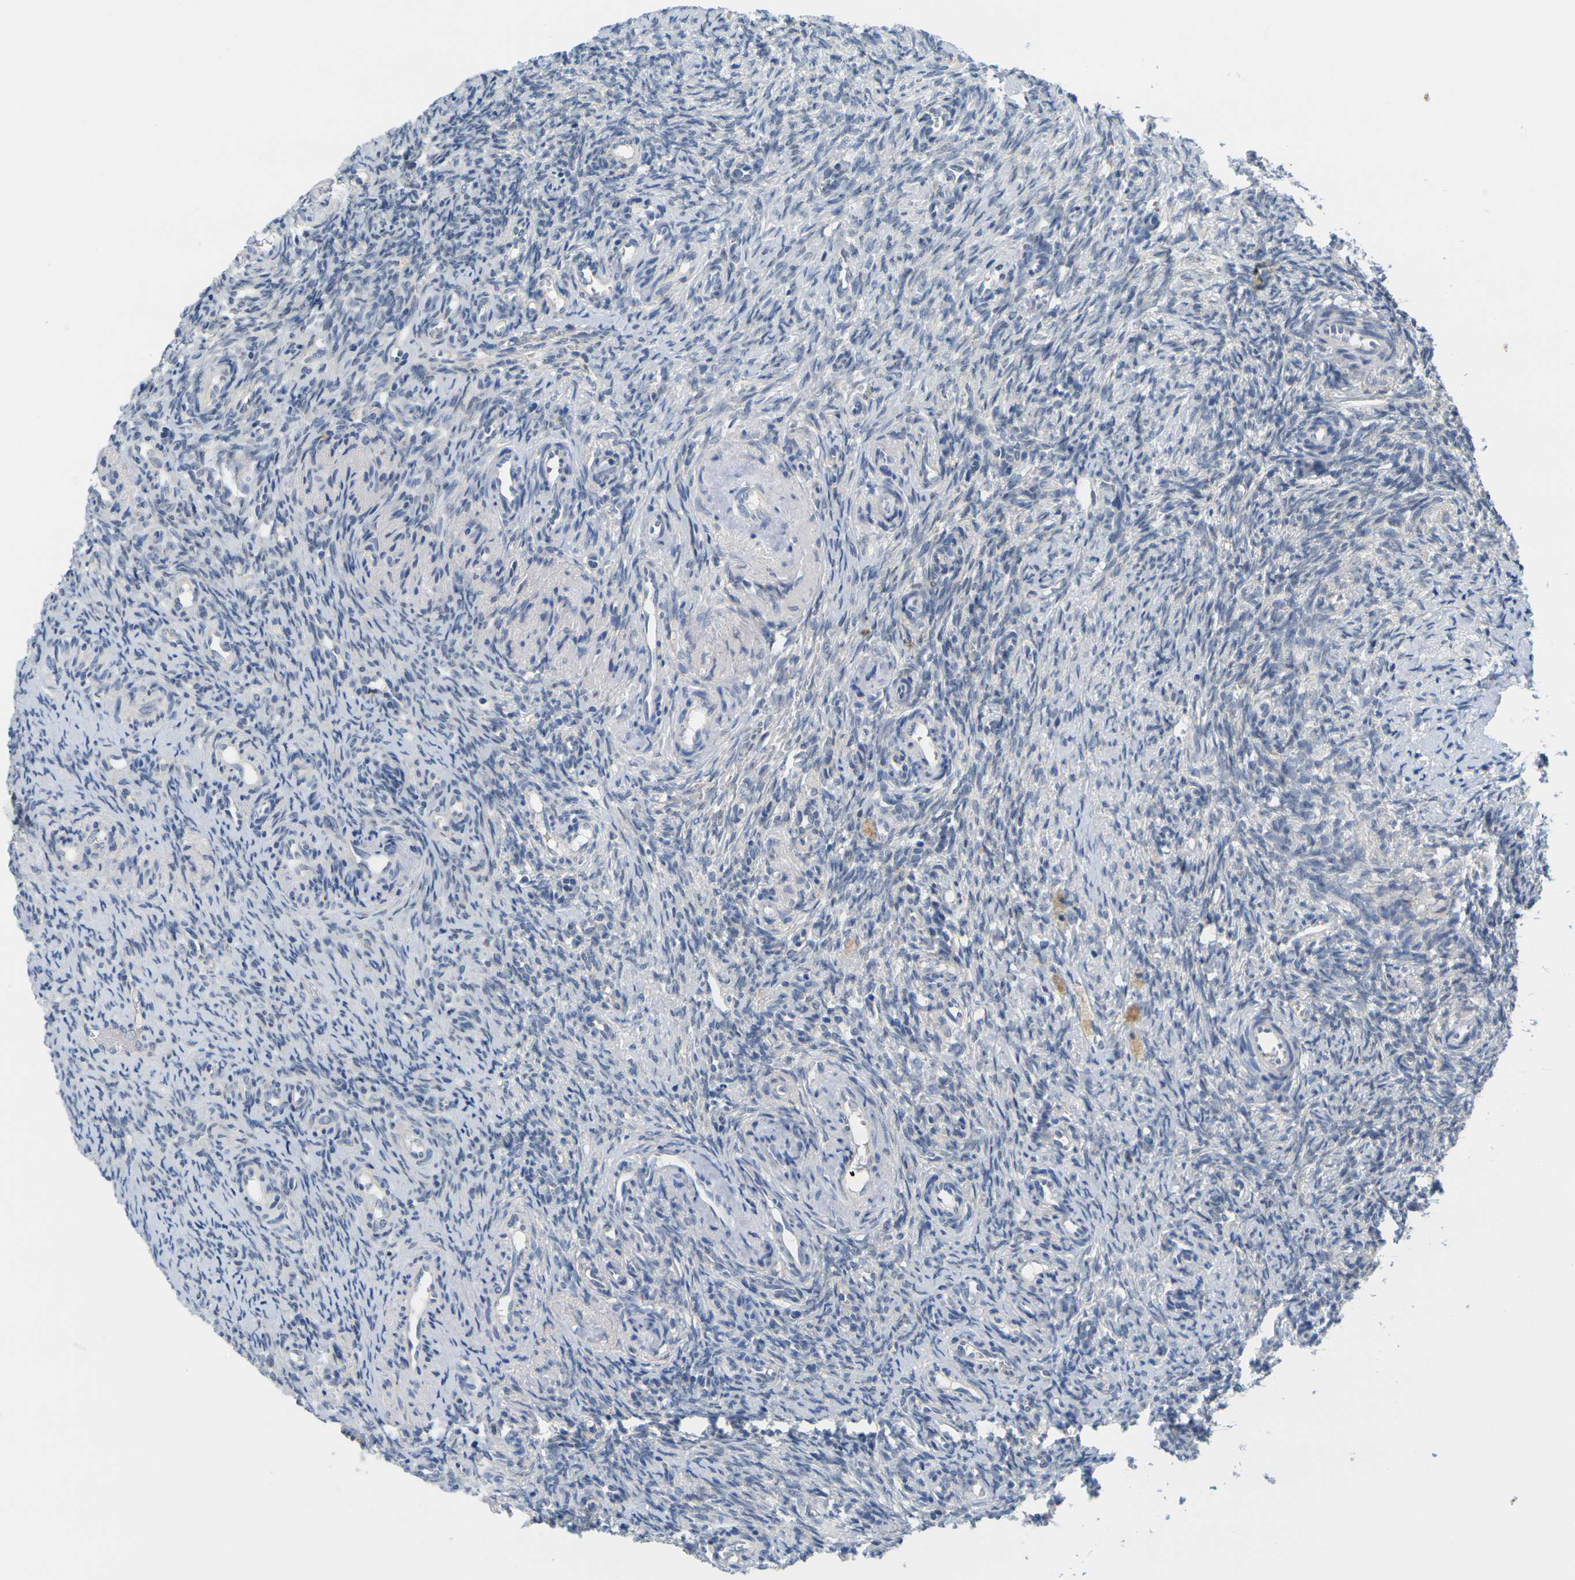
{"staining": {"intensity": "negative", "quantity": "none", "location": "none"}, "tissue": "ovary", "cell_type": "Ovarian stroma cells", "image_type": "normal", "snomed": [{"axis": "morphology", "description": "Normal tissue, NOS"}, {"axis": "topography", "description": "Ovary"}], "caption": "Immunohistochemistry (IHC) histopathology image of unremarkable ovary: human ovary stained with DAB shows no significant protein positivity in ovarian stroma cells. (DAB immunohistochemistry, high magnification).", "gene": "CDK2", "patient": {"sex": "female", "age": 41}}